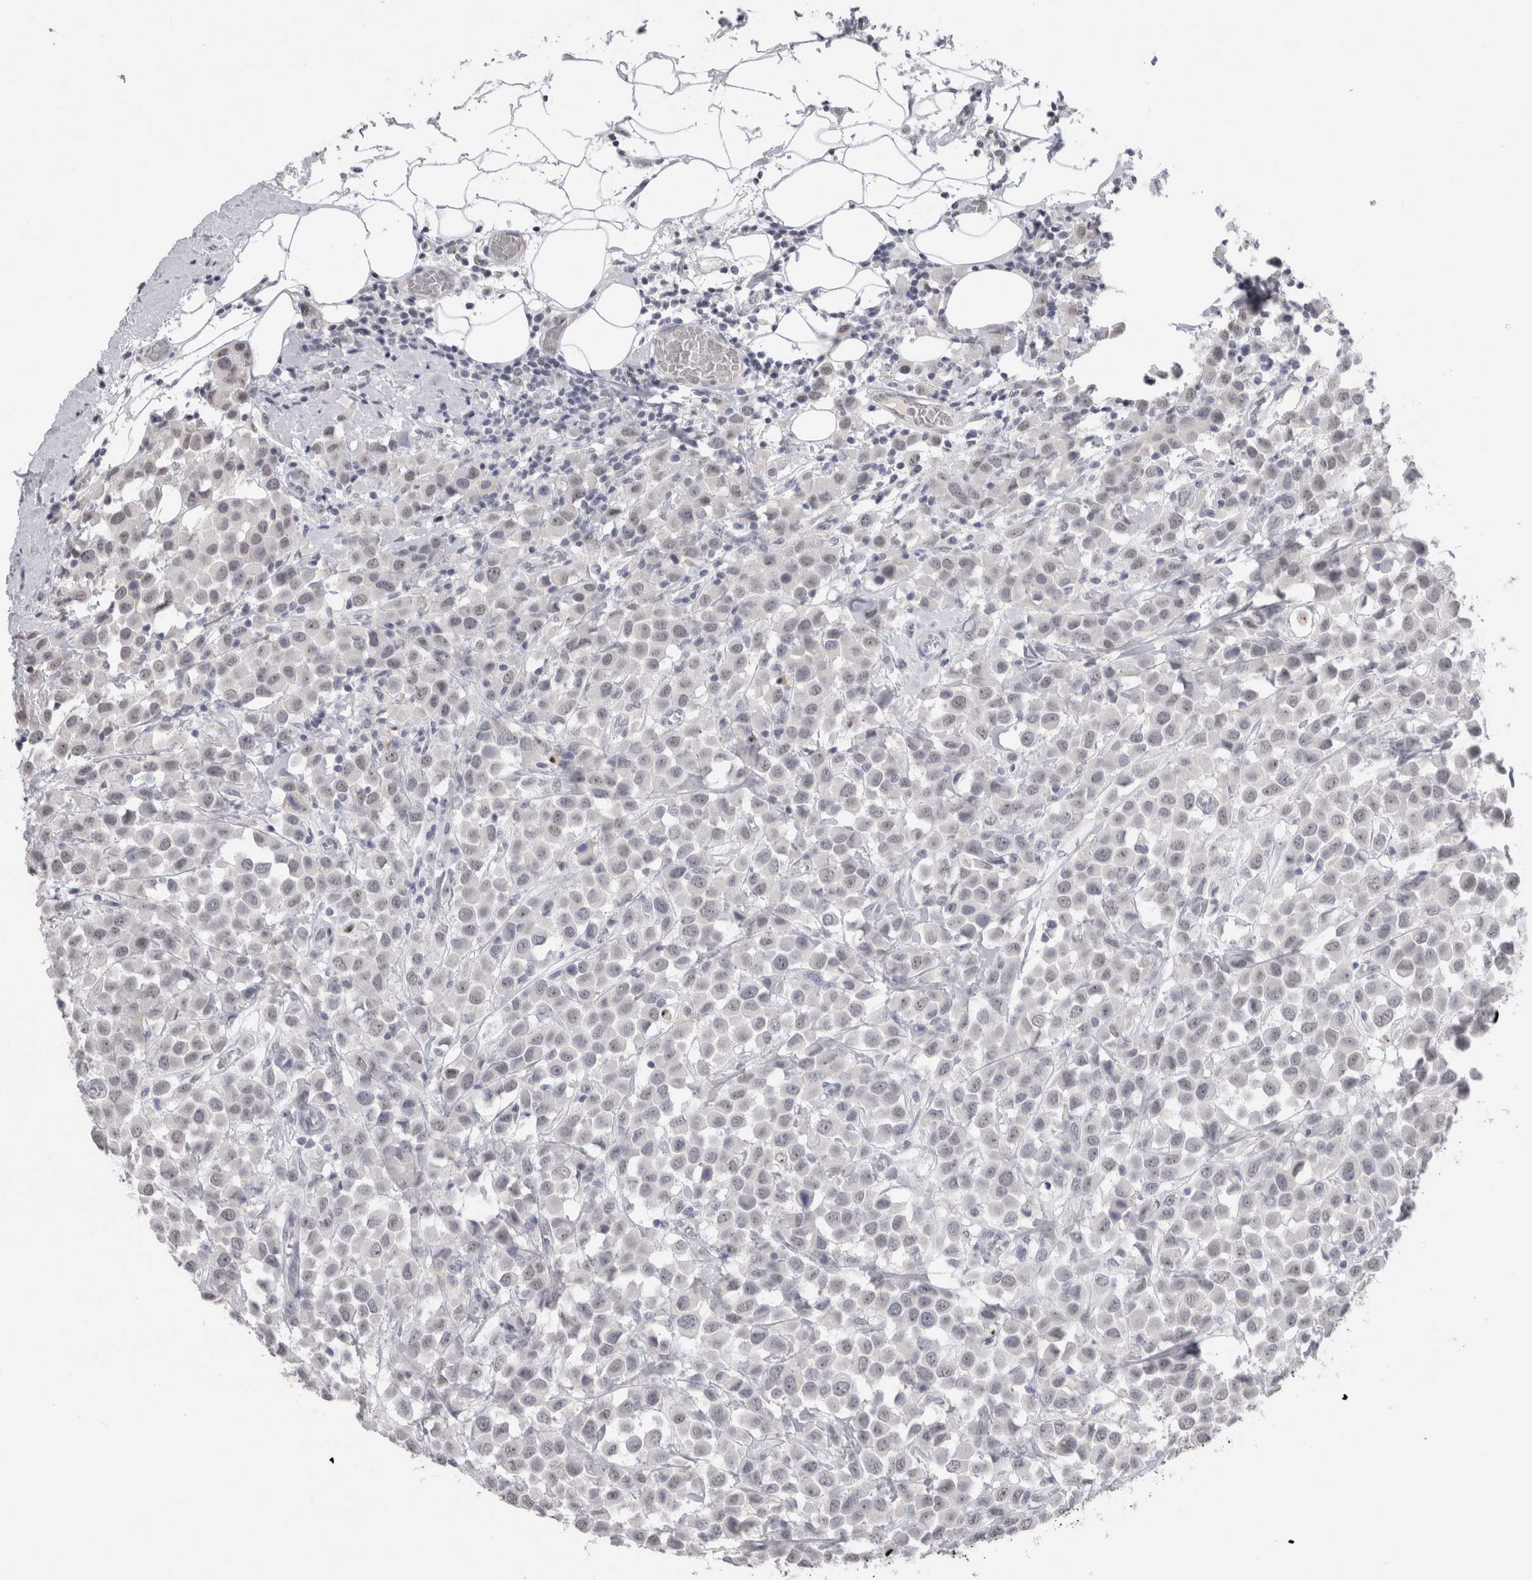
{"staining": {"intensity": "negative", "quantity": "none", "location": "none"}, "tissue": "breast cancer", "cell_type": "Tumor cells", "image_type": "cancer", "snomed": [{"axis": "morphology", "description": "Duct carcinoma"}, {"axis": "topography", "description": "Breast"}], "caption": "Protein analysis of breast cancer reveals no significant positivity in tumor cells.", "gene": "CADM3", "patient": {"sex": "female", "age": 61}}